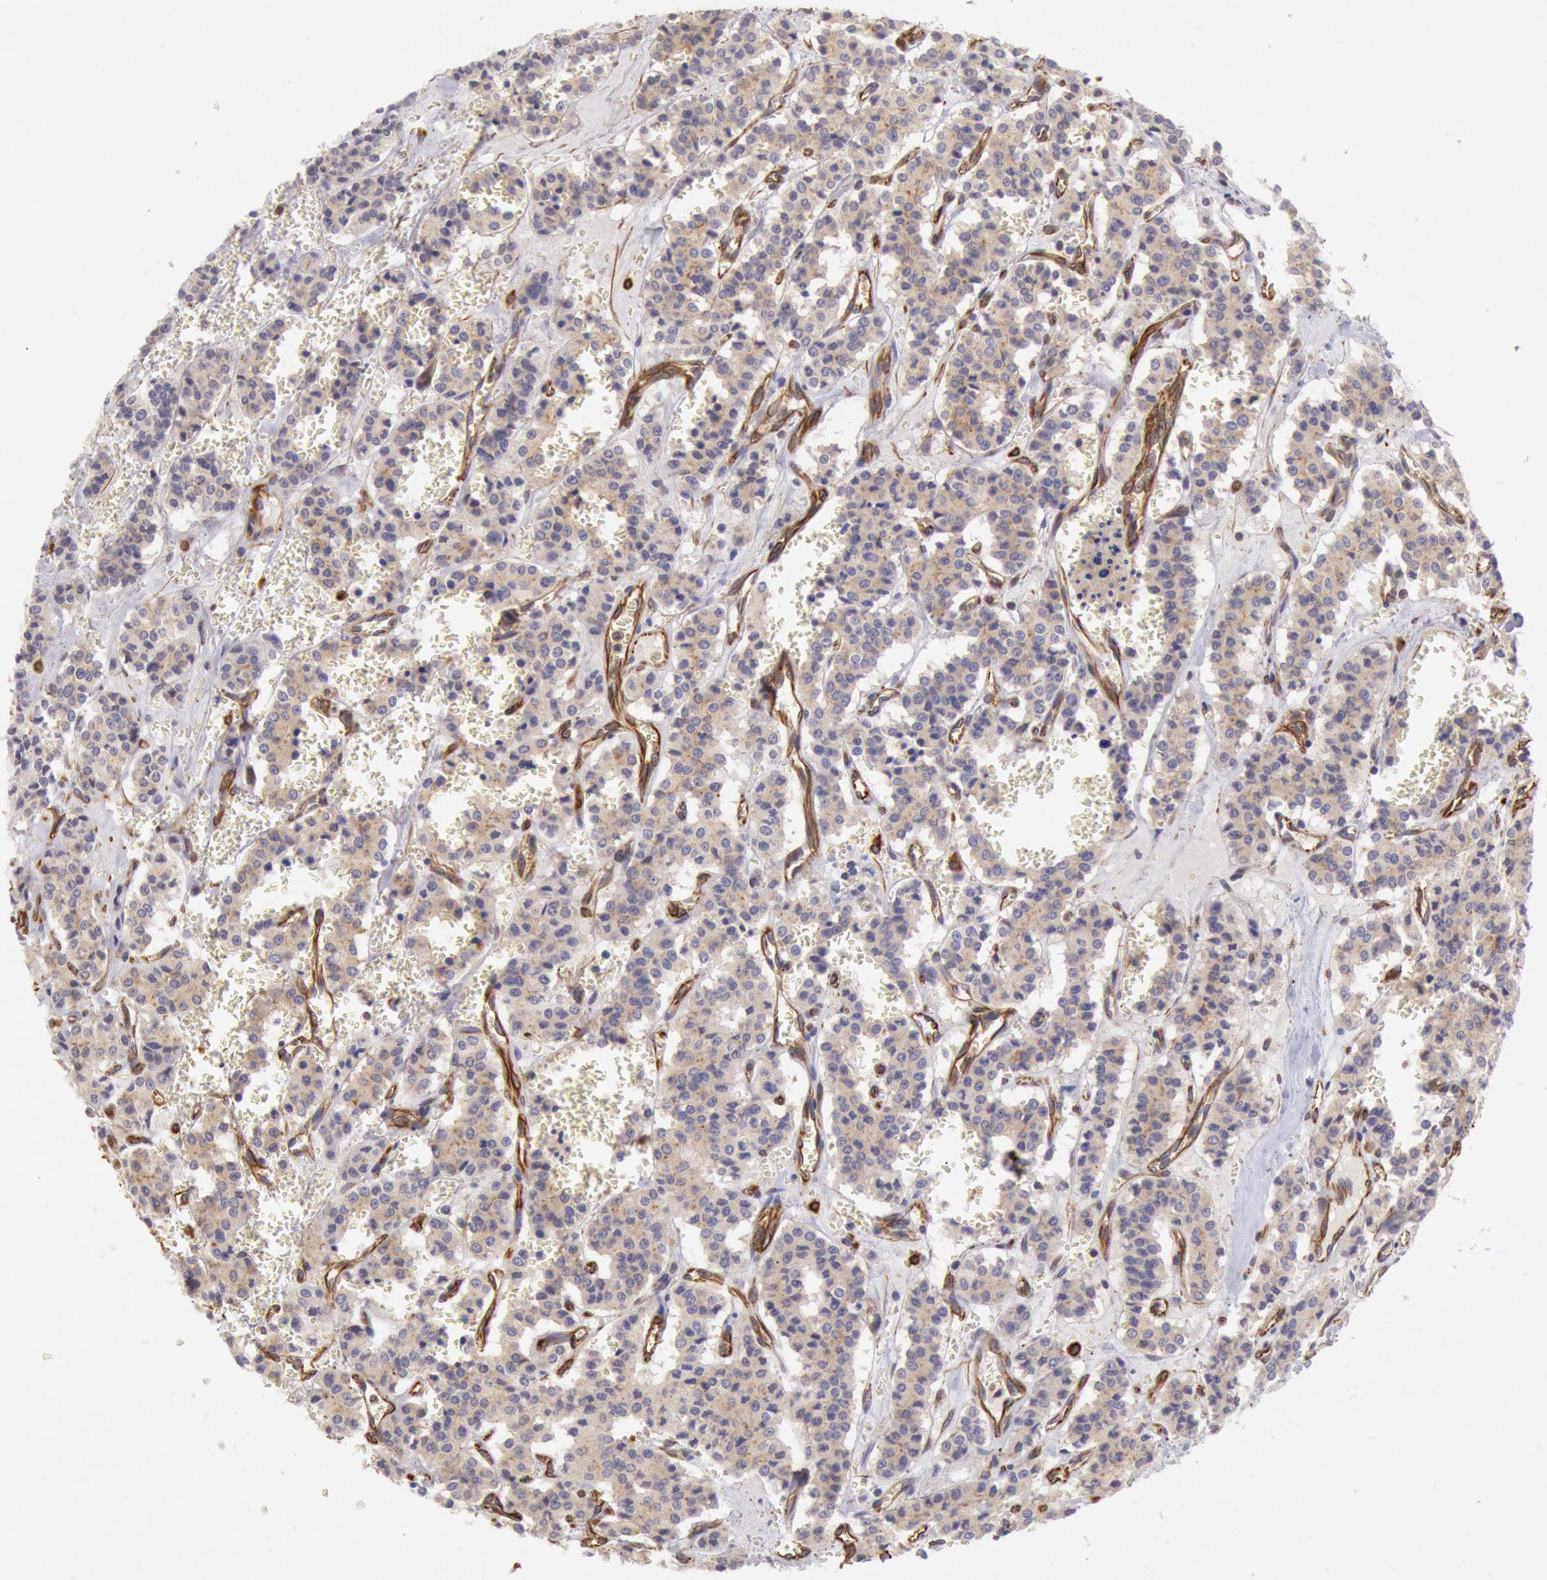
{"staining": {"intensity": "weak", "quantity": ">75%", "location": "cytoplasmic/membranous"}, "tissue": "carcinoid", "cell_type": "Tumor cells", "image_type": "cancer", "snomed": [{"axis": "morphology", "description": "Carcinoid, malignant, NOS"}, {"axis": "topography", "description": "Bronchus"}], "caption": "Tumor cells exhibit low levels of weak cytoplasmic/membranous staining in approximately >75% of cells in human carcinoid (malignant).", "gene": "RNF139", "patient": {"sex": "male", "age": 55}}